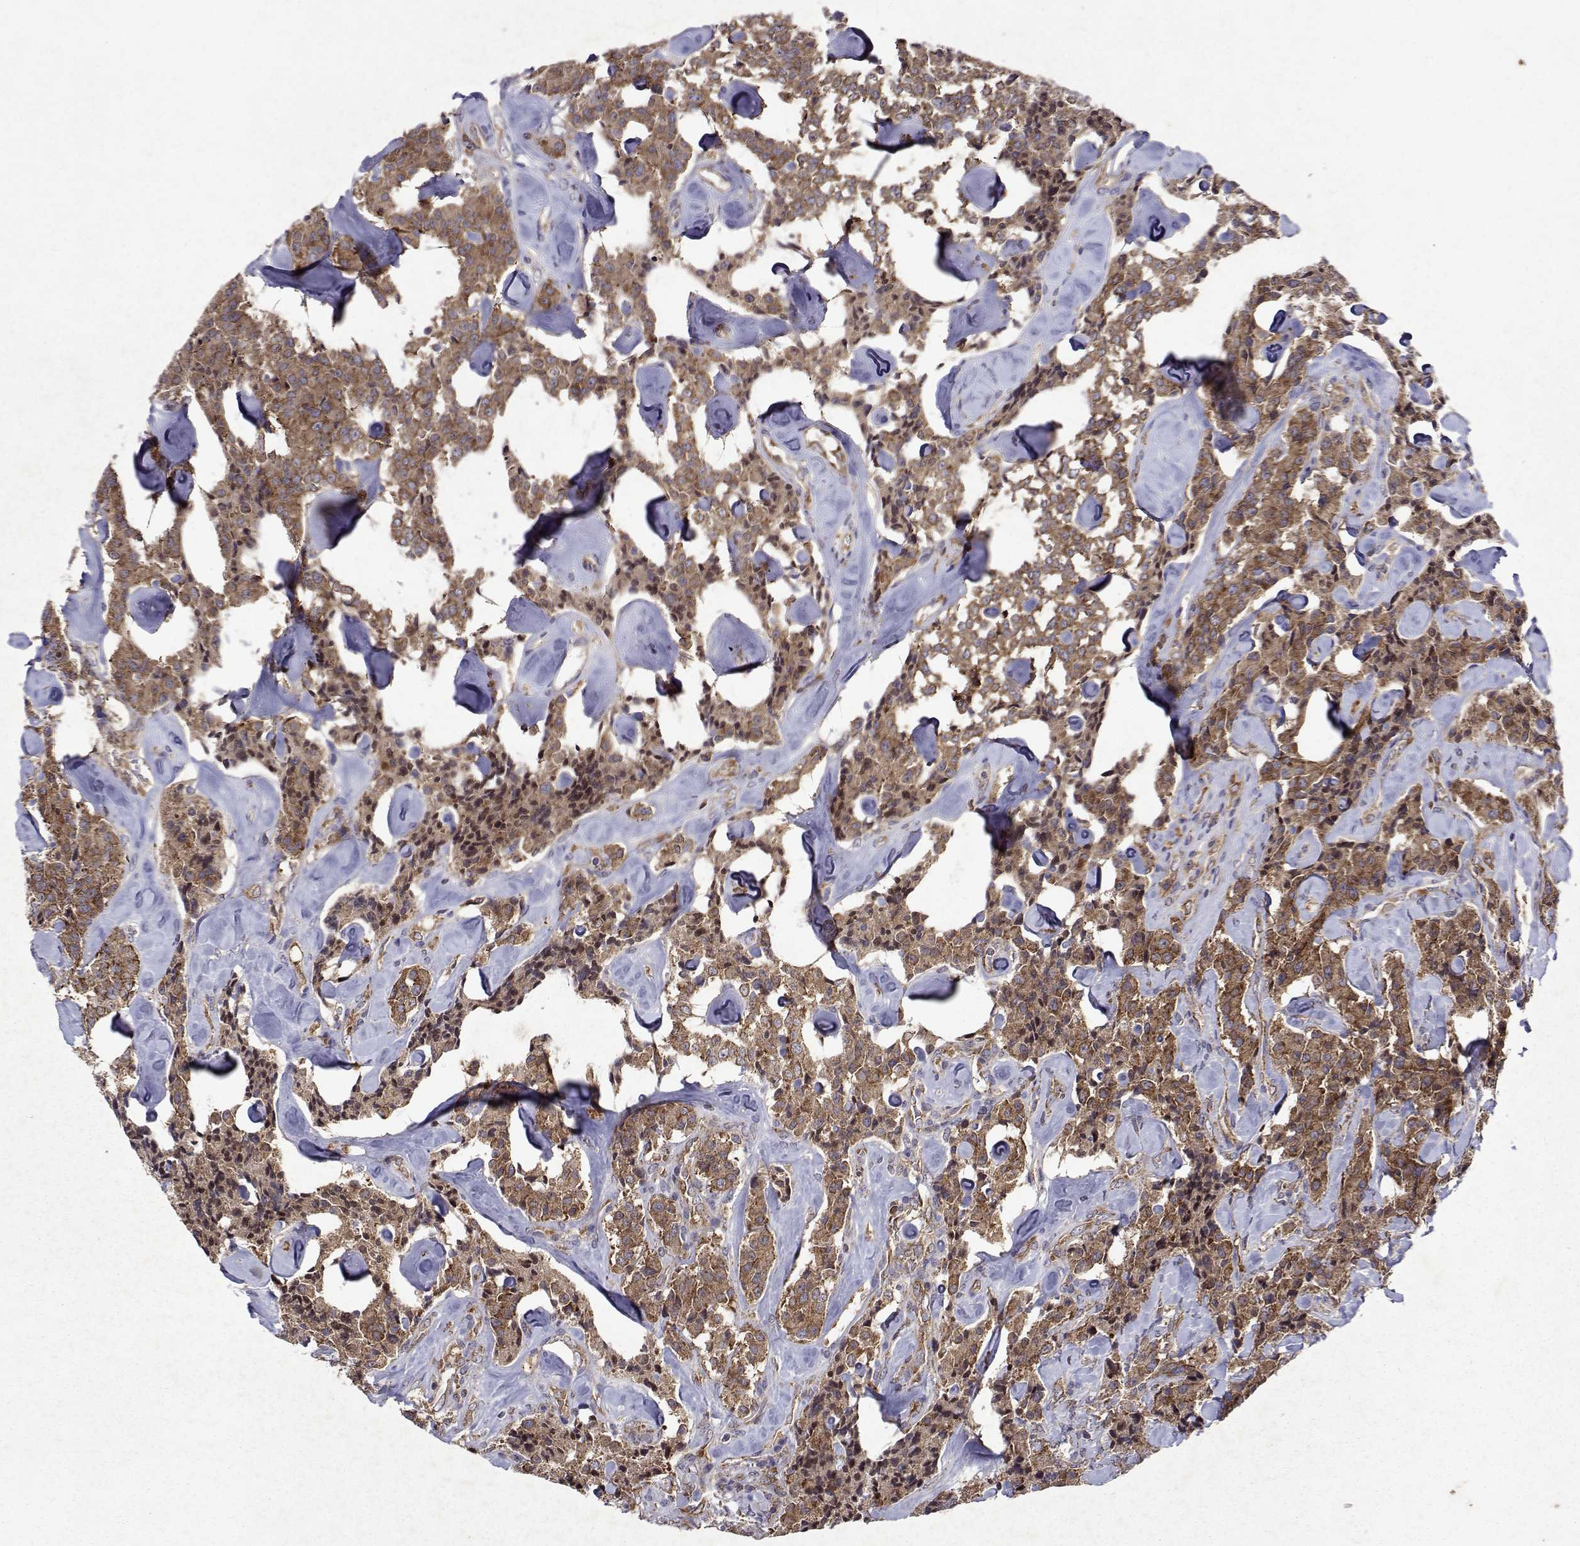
{"staining": {"intensity": "moderate", "quantity": ">75%", "location": "cytoplasmic/membranous"}, "tissue": "carcinoid", "cell_type": "Tumor cells", "image_type": "cancer", "snomed": [{"axis": "morphology", "description": "Carcinoid, malignant, NOS"}, {"axis": "topography", "description": "Pancreas"}], "caption": "Tumor cells exhibit medium levels of moderate cytoplasmic/membranous expression in about >75% of cells in carcinoid (malignant). The staining was performed using DAB, with brown indicating positive protein expression. Nuclei are stained blue with hematoxylin.", "gene": "TARBP2", "patient": {"sex": "male", "age": 41}}